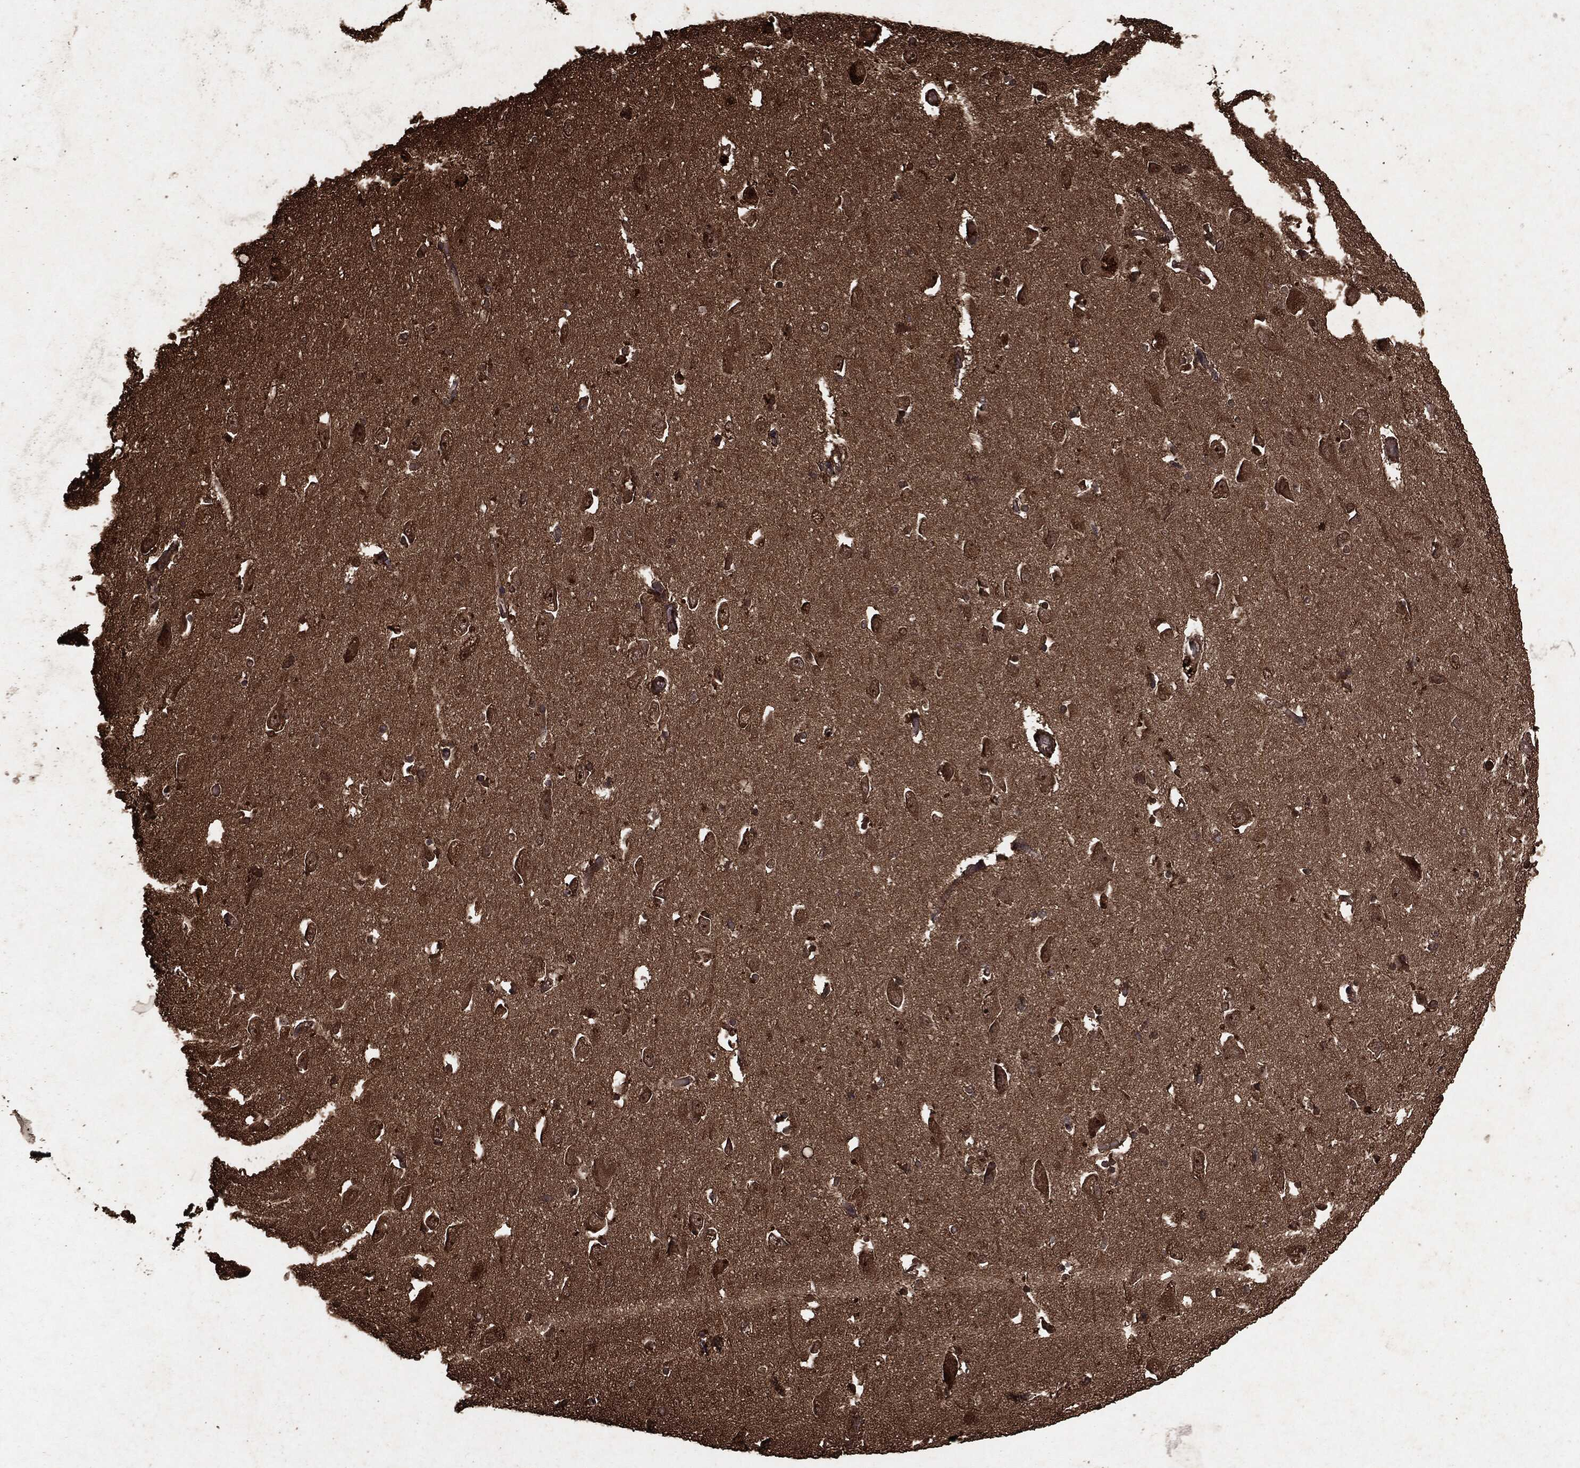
{"staining": {"intensity": "negative", "quantity": "none", "location": "none"}, "tissue": "hippocampus", "cell_type": "Glial cells", "image_type": "normal", "snomed": [{"axis": "morphology", "description": "Normal tissue, NOS"}, {"axis": "topography", "description": "Lateral ventricle wall"}, {"axis": "topography", "description": "Hippocampus"}], "caption": "The micrograph demonstrates no staining of glial cells in normal hippocampus.", "gene": "ARAF", "patient": {"sex": "female", "age": 63}}